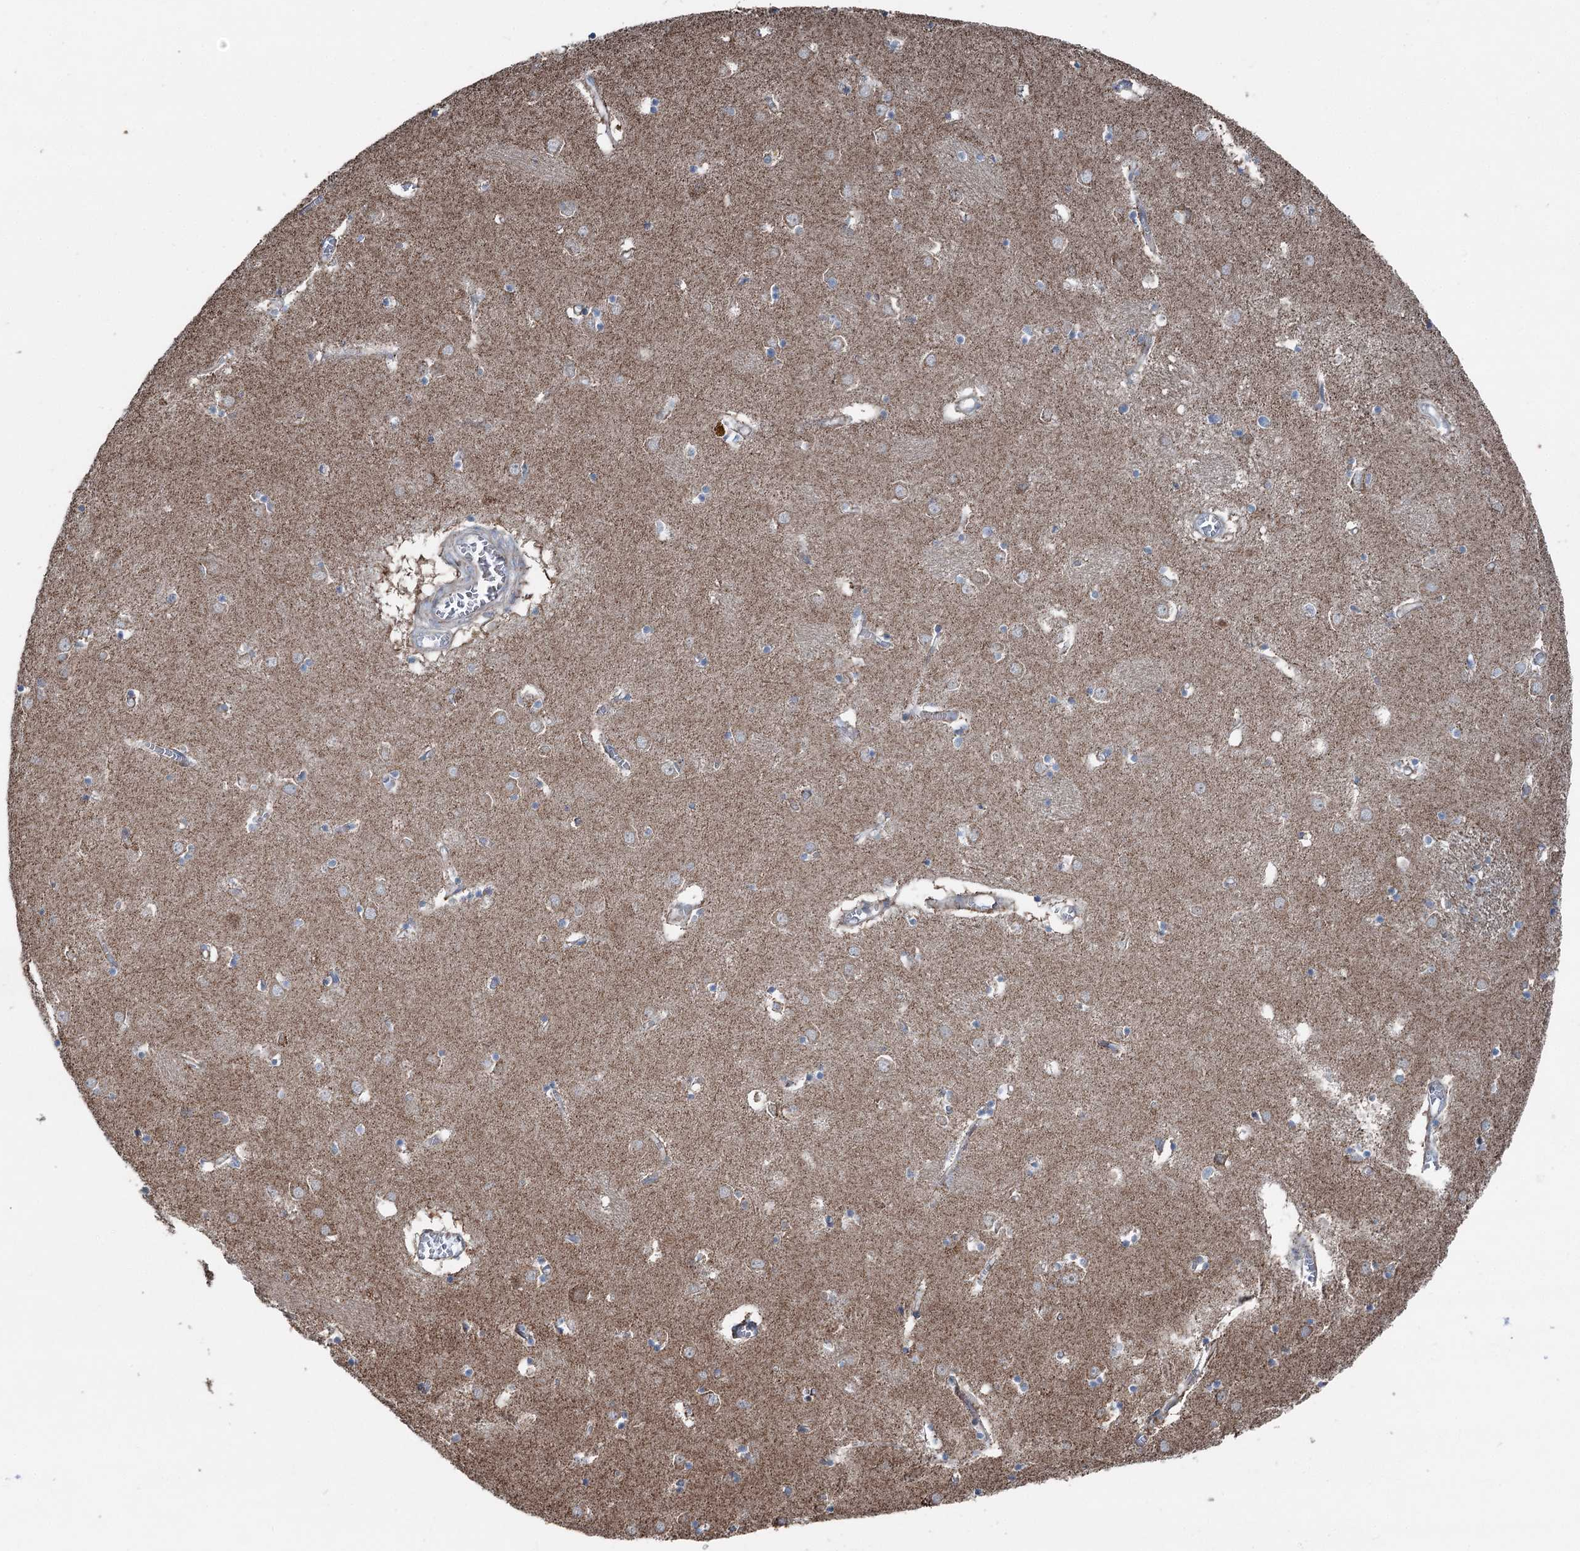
{"staining": {"intensity": "moderate", "quantity": "<25%", "location": "cytoplasmic/membranous"}, "tissue": "caudate", "cell_type": "Glial cells", "image_type": "normal", "snomed": [{"axis": "morphology", "description": "Normal tissue, NOS"}, {"axis": "topography", "description": "Lateral ventricle wall"}], "caption": "Immunohistochemistry (DAB (3,3'-diaminobenzidine)) staining of unremarkable caudate exhibits moderate cytoplasmic/membranous protein expression in approximately <25% of glial cells. (DAB = brown stain, brightfield microscopy at high magnification).", "gene": "UCN3", "patient": {"sex": "male", "age": 70}}